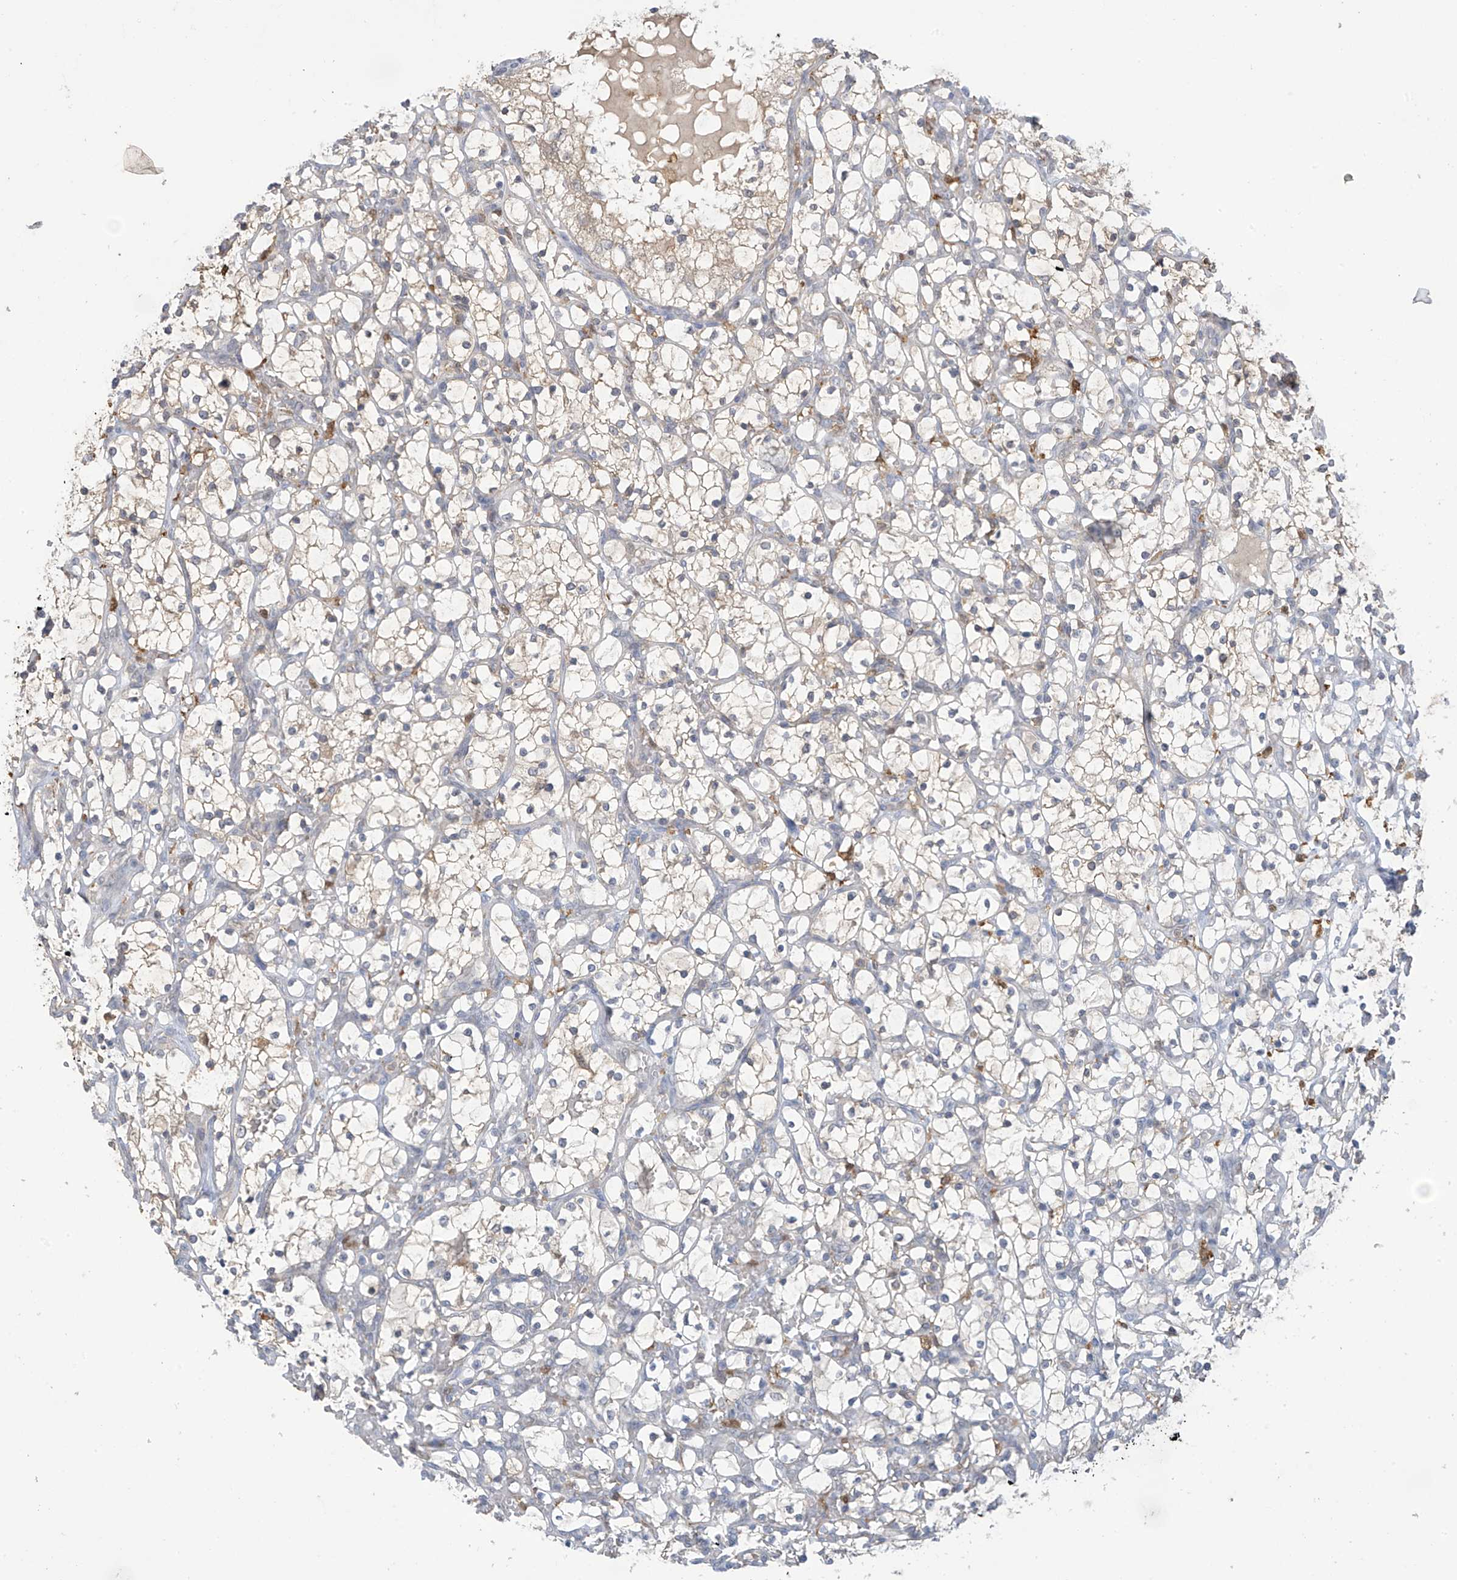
{"staining": {"intensity": "negative", "quantity": "none", "location": "none"}, "tissue": "renal cancer", "cell_type": "Tumor cells", "image_type": "cancer", "snomed": [{"axis": "morphology", "description": "Adenocarcinoma, NOS"}, {"axis": "topography", "description": "Kidney"}], "caption": "Tumor cells are negative for protein expression in human renal cancer. (DAB IHC, high magnification).", "gene": "IDH1", "patient": {"sex": "female", "age": 69}}